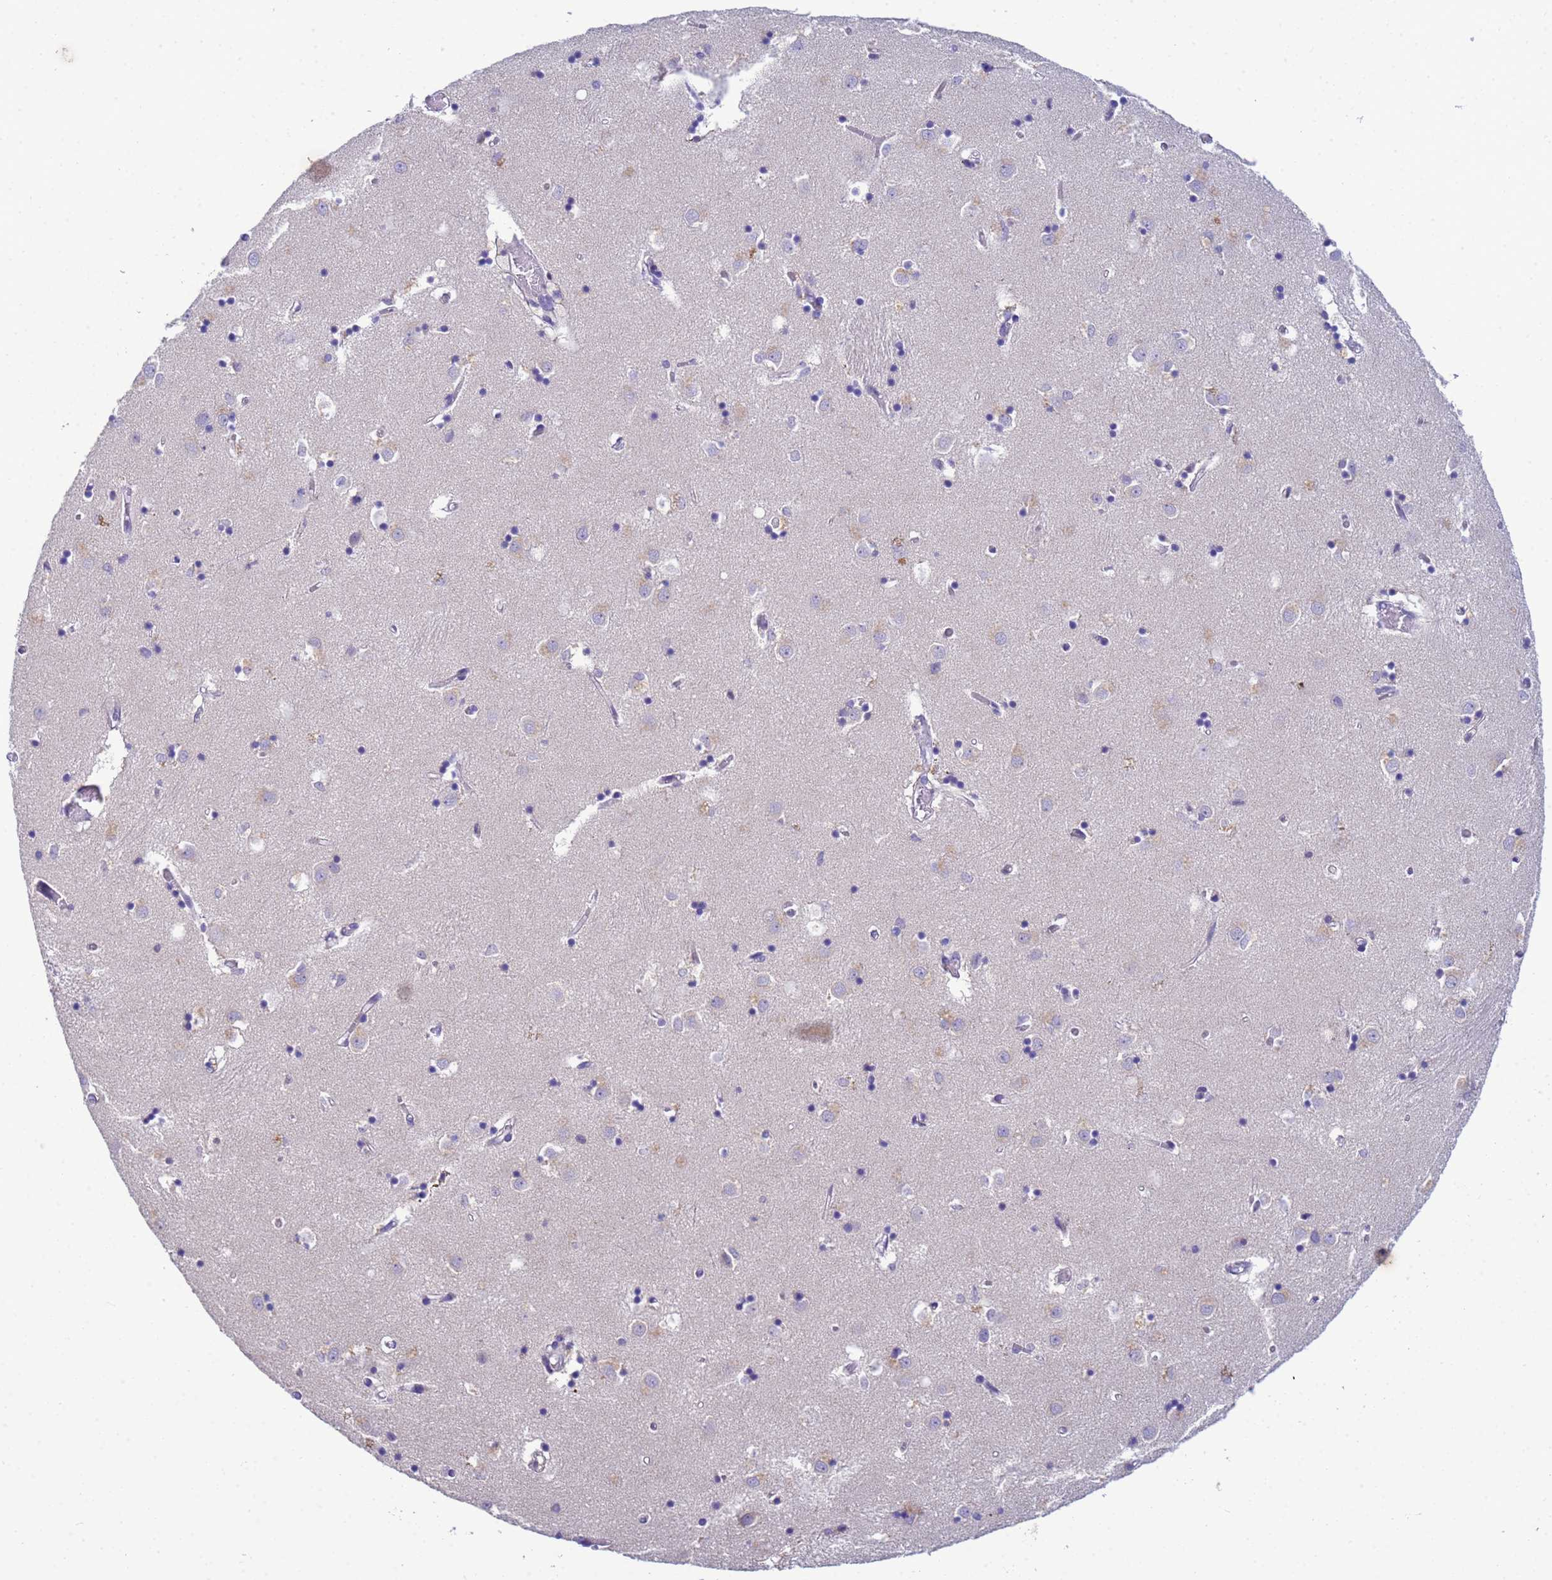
{"staining": {"intensity": "weak", "quantity": "<25%", "location": "cytoplasmic/membranous"}, "tissue": "caudate", "cell_type": "Glial cells", "image_type": "normal", "snomed": [{"axis": "morphology", "description": "Normal tissue, NOS"}, {"axis": "topography", "description": "Lateral ventricle wall"}], "caption": "High magnification brightfield microscopy of unremarkable caudate stained with DAB (brown) and counterstained with hematoxylin (blue): glial cells show no significant positivity. (Immunohistochemistry (ihc), brightfield microscopy, high magnification).", "gene": "KLHL13", "patient": {"sex": "male", "age": 70}}